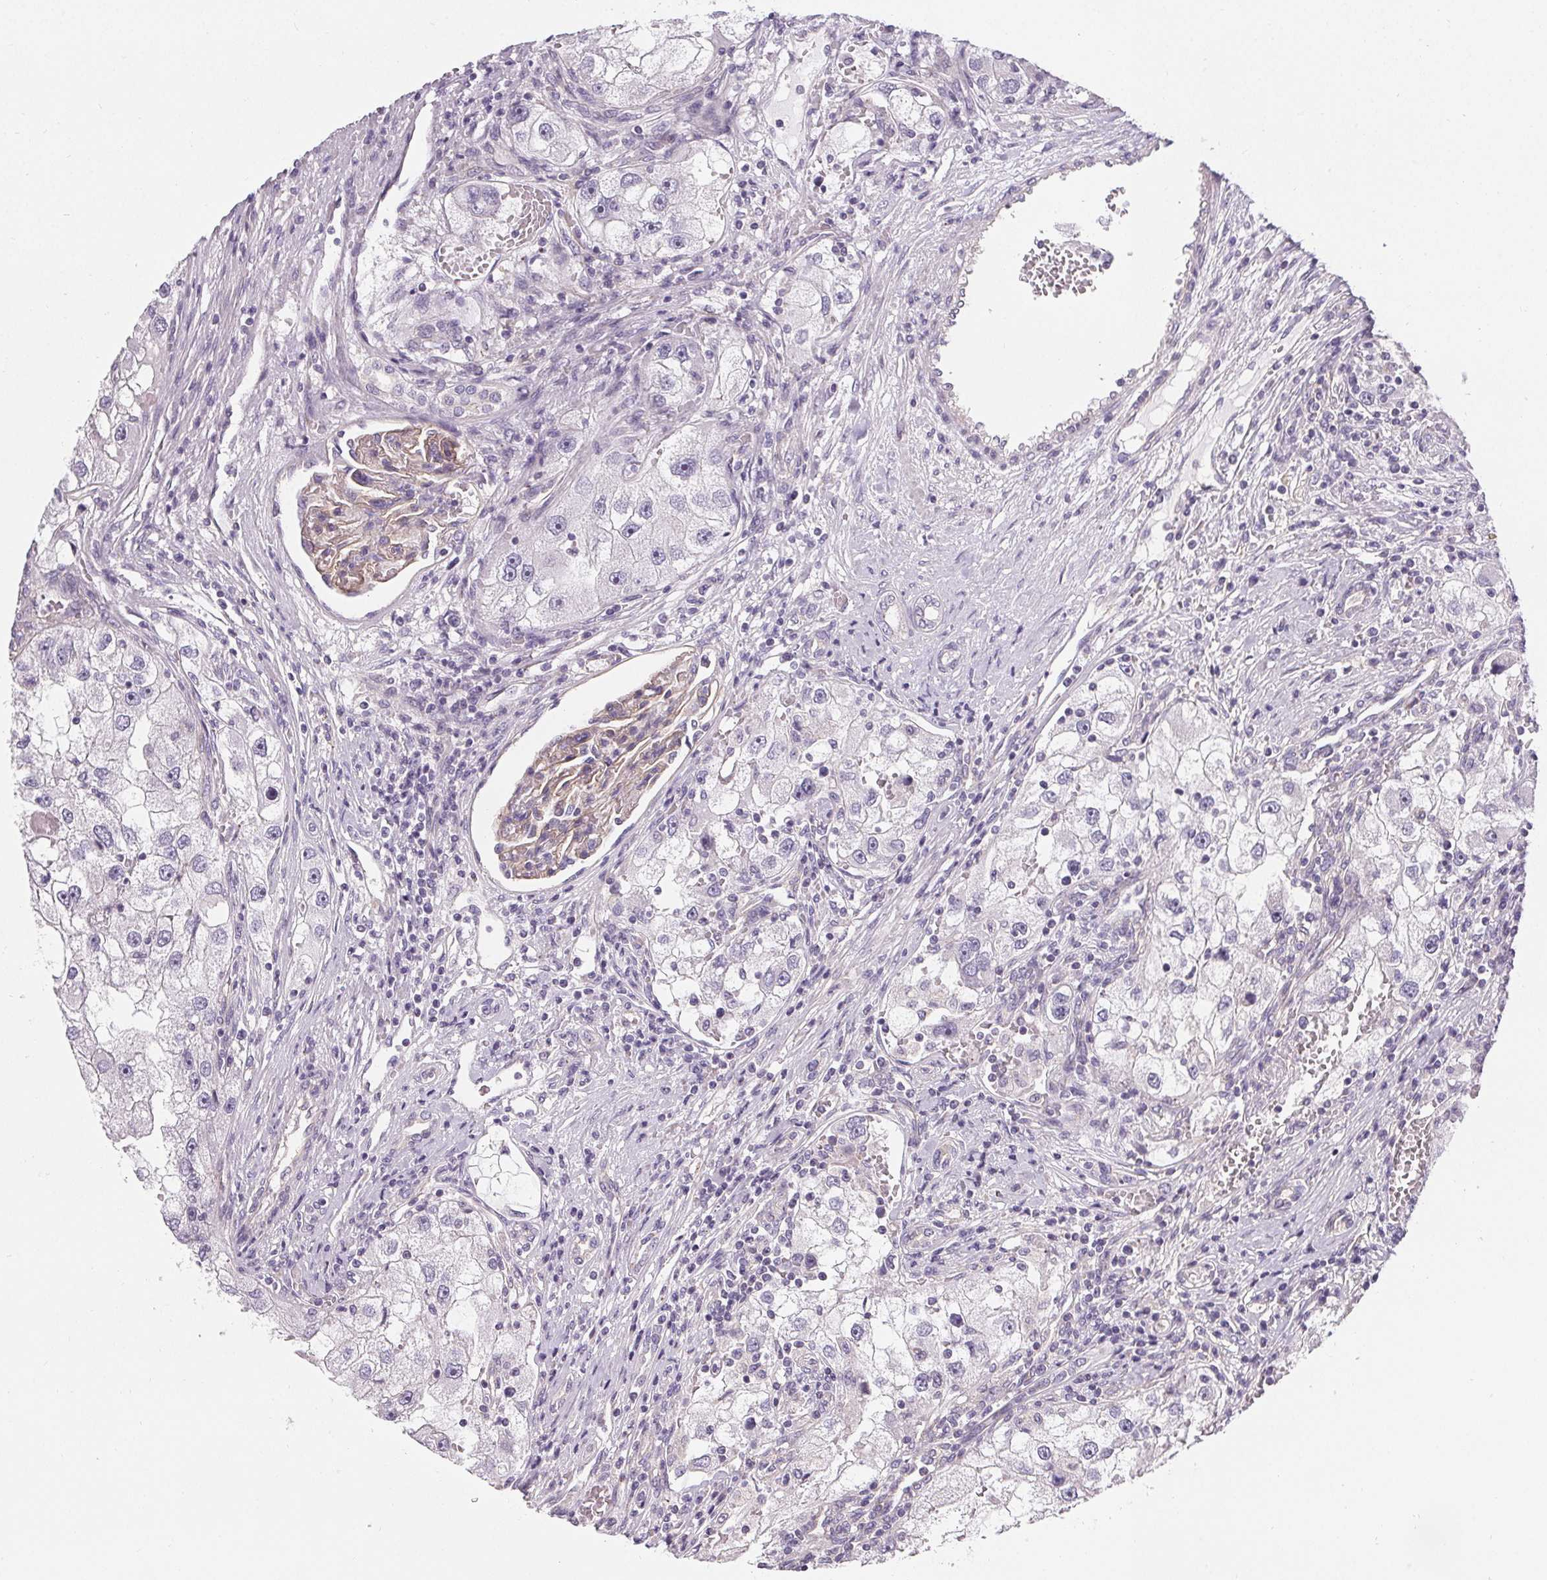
{"staining": {"intensity": "negative", "quantity": "none", "location": "none"}, "tissue": "renal cancer", "cell_type": "Tumor cells", "image_type": "cancer", "snomed": [{"axis": "morphology", "description": "Adenocarcinoma, NOS"}, {"axis": "topography", "description": "Kidney"}], "caption": "Renal cancer was stained to show a protein in brown. There is no significant staining in tumor cells.", "gene": "APLP1", "patient": {"sex": "male", "age": 63}}